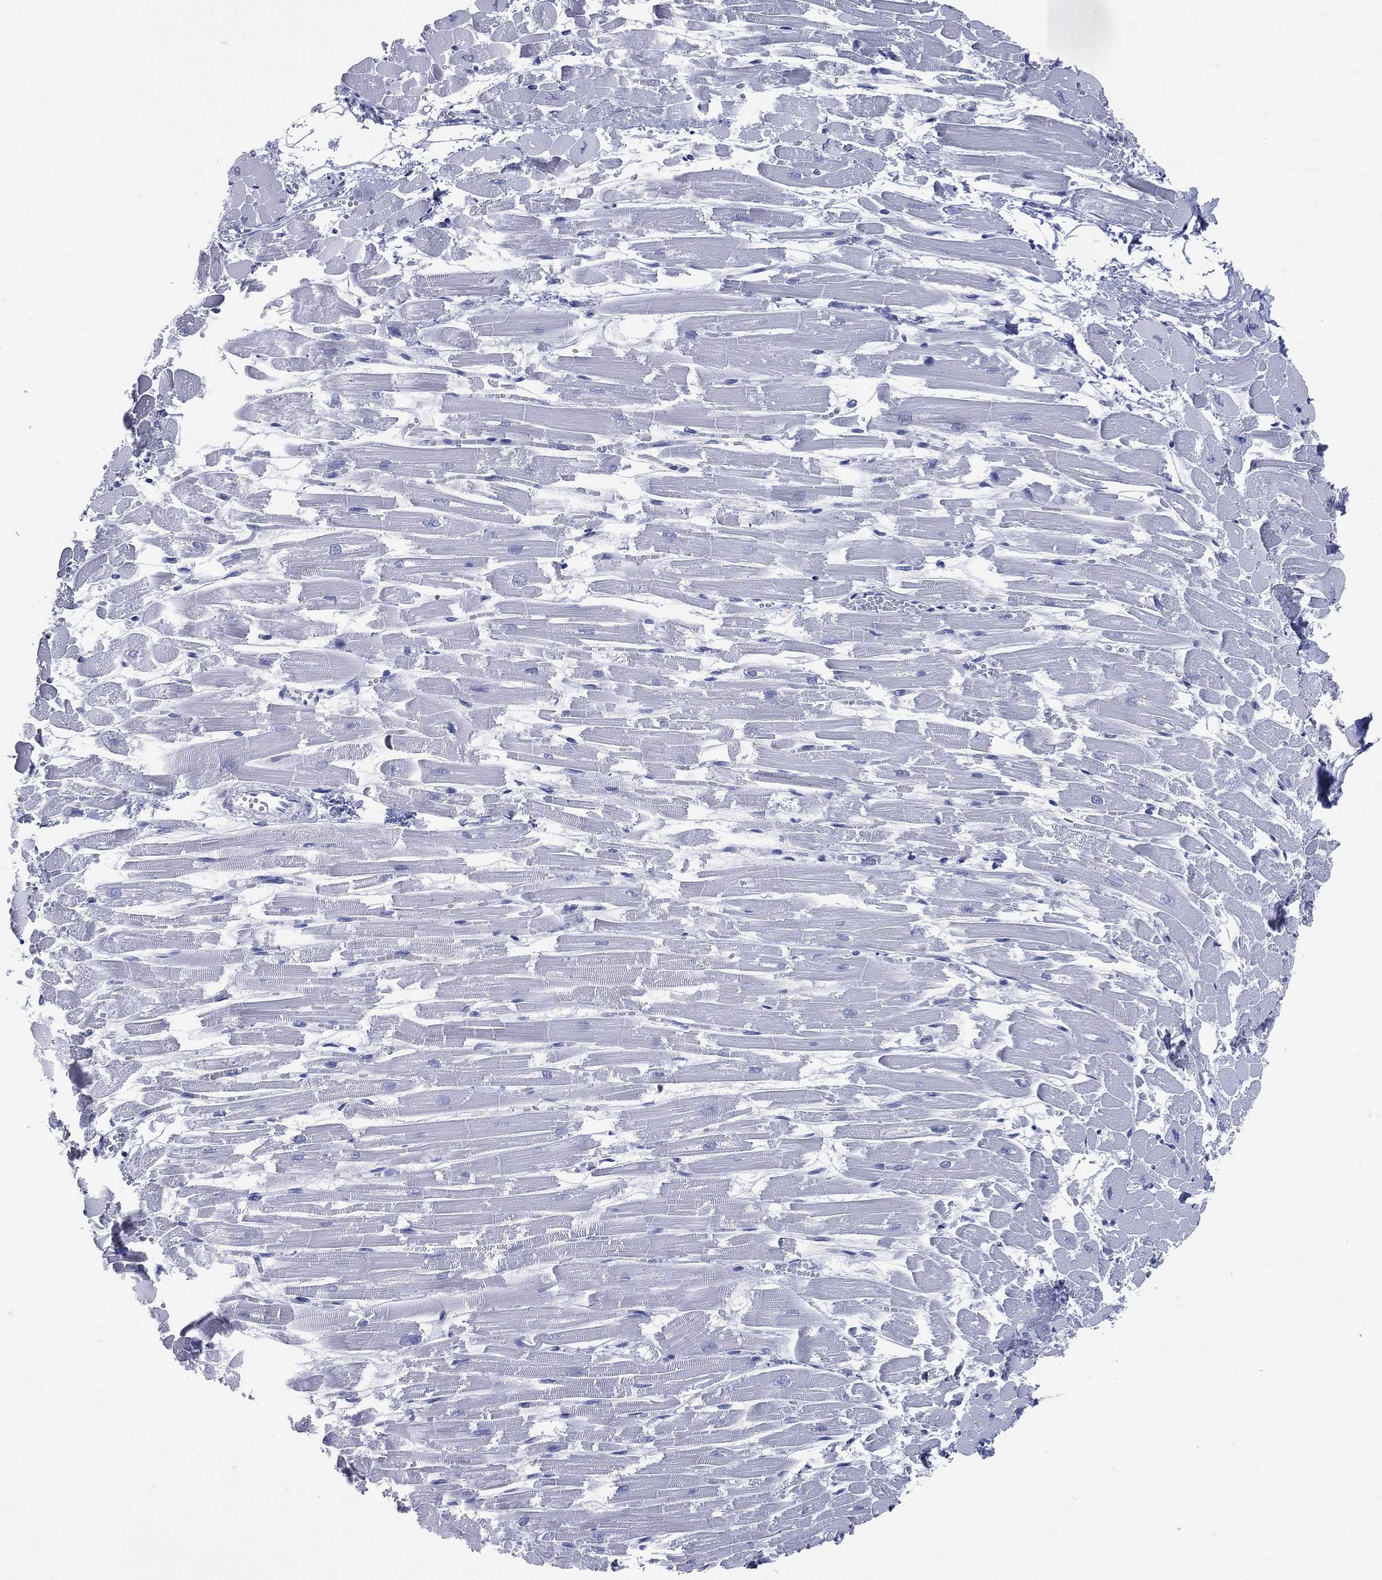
{"staining": {"intensity": "negative", "quantity": "none", "location": "none"}, "tissue": "heart muscle", "cell_type": "Cardiomyocytes", "image_type": "normal", "snomed": [{"axis": "morphology", "description": "Normal tissue, NOS"}, {"axis": "topography", "description": "Heart"}], "caption": "IHC of normal human heart muscle displays no positivity in cardiomyocytes.", "gene": "CYLC1", "patient": {"sex": "female", "age": 52}}